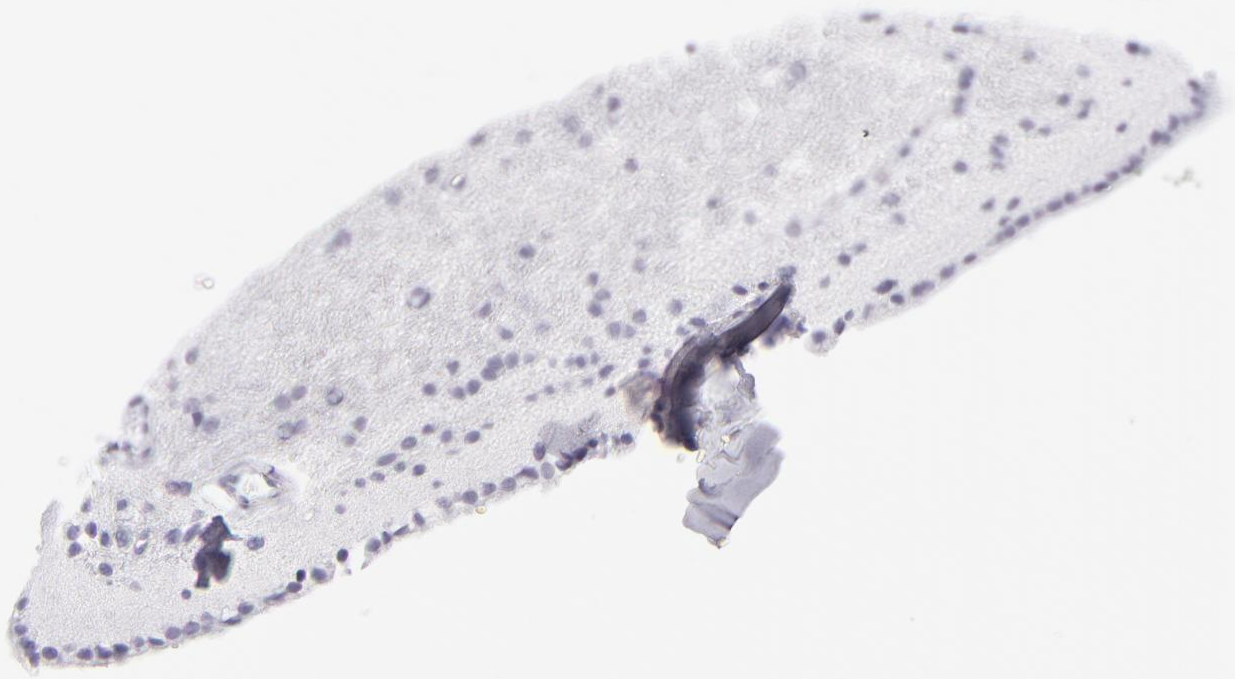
{"staining": {"intensity": "negative", "quantity": "none", "location": "none"}, "tissue": "caudate", "cell_type": "Glial cells", "image_type": "normal", "snomed": [{"axis": "morphology", "description": "Normal tissue, NOS"}, {"axis": "topography", "description": "Lateral ventricle wall"}], "caption": "There is no significant positivity in glial cells of caudate. (DAB (3,3'-diaminobenzidine) immunohistochemistry, high magnification).", "gene": "PVALB", "patient": {"sex": "female", "age": 19}}